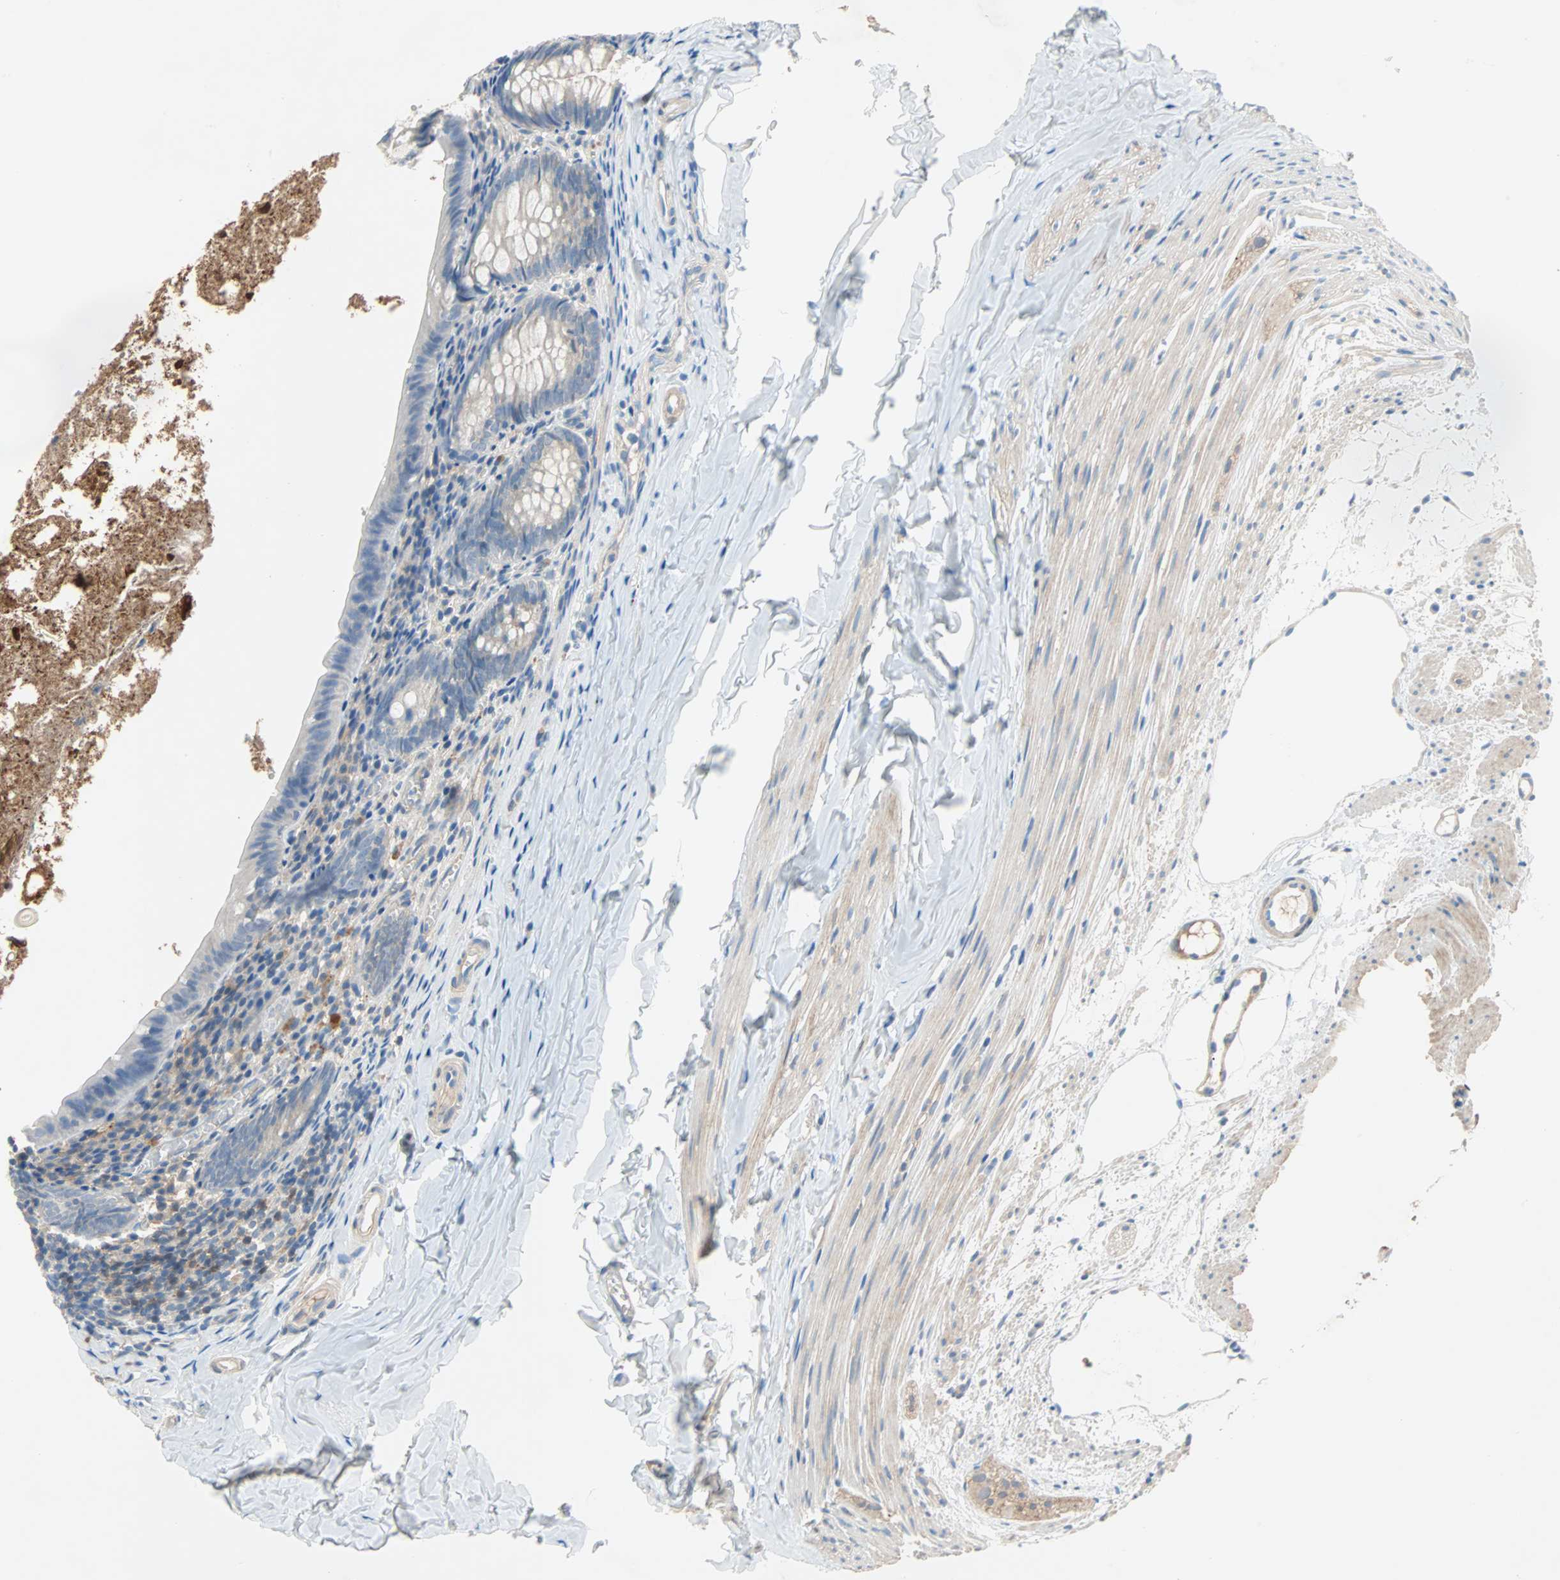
{"staining": {"intensity": "moderate", "quantity": "25%-75%", "location": "cytoplasmic/membranous"}, "tissue": "appendix", "cell_type": "Glandular cells", "image_type": "normal", "snomed": [{"axis": "morphology", "description": "Normal tissue, NOS"}, {"axis": "topography", "description": "Appendix"}], "caption": "Appendix stained with DAB (3,3'-diaminobenzidine) immunohistochemistry shows medium levels of moderate cytoplasmic/membranous expression in about 25%-75% of glandular cells. (DAB = brown stain, brightfield microscopy at high magnification).", "gene": "TNFRSF12A", "patient": {"sex": "female", "age": 10}}